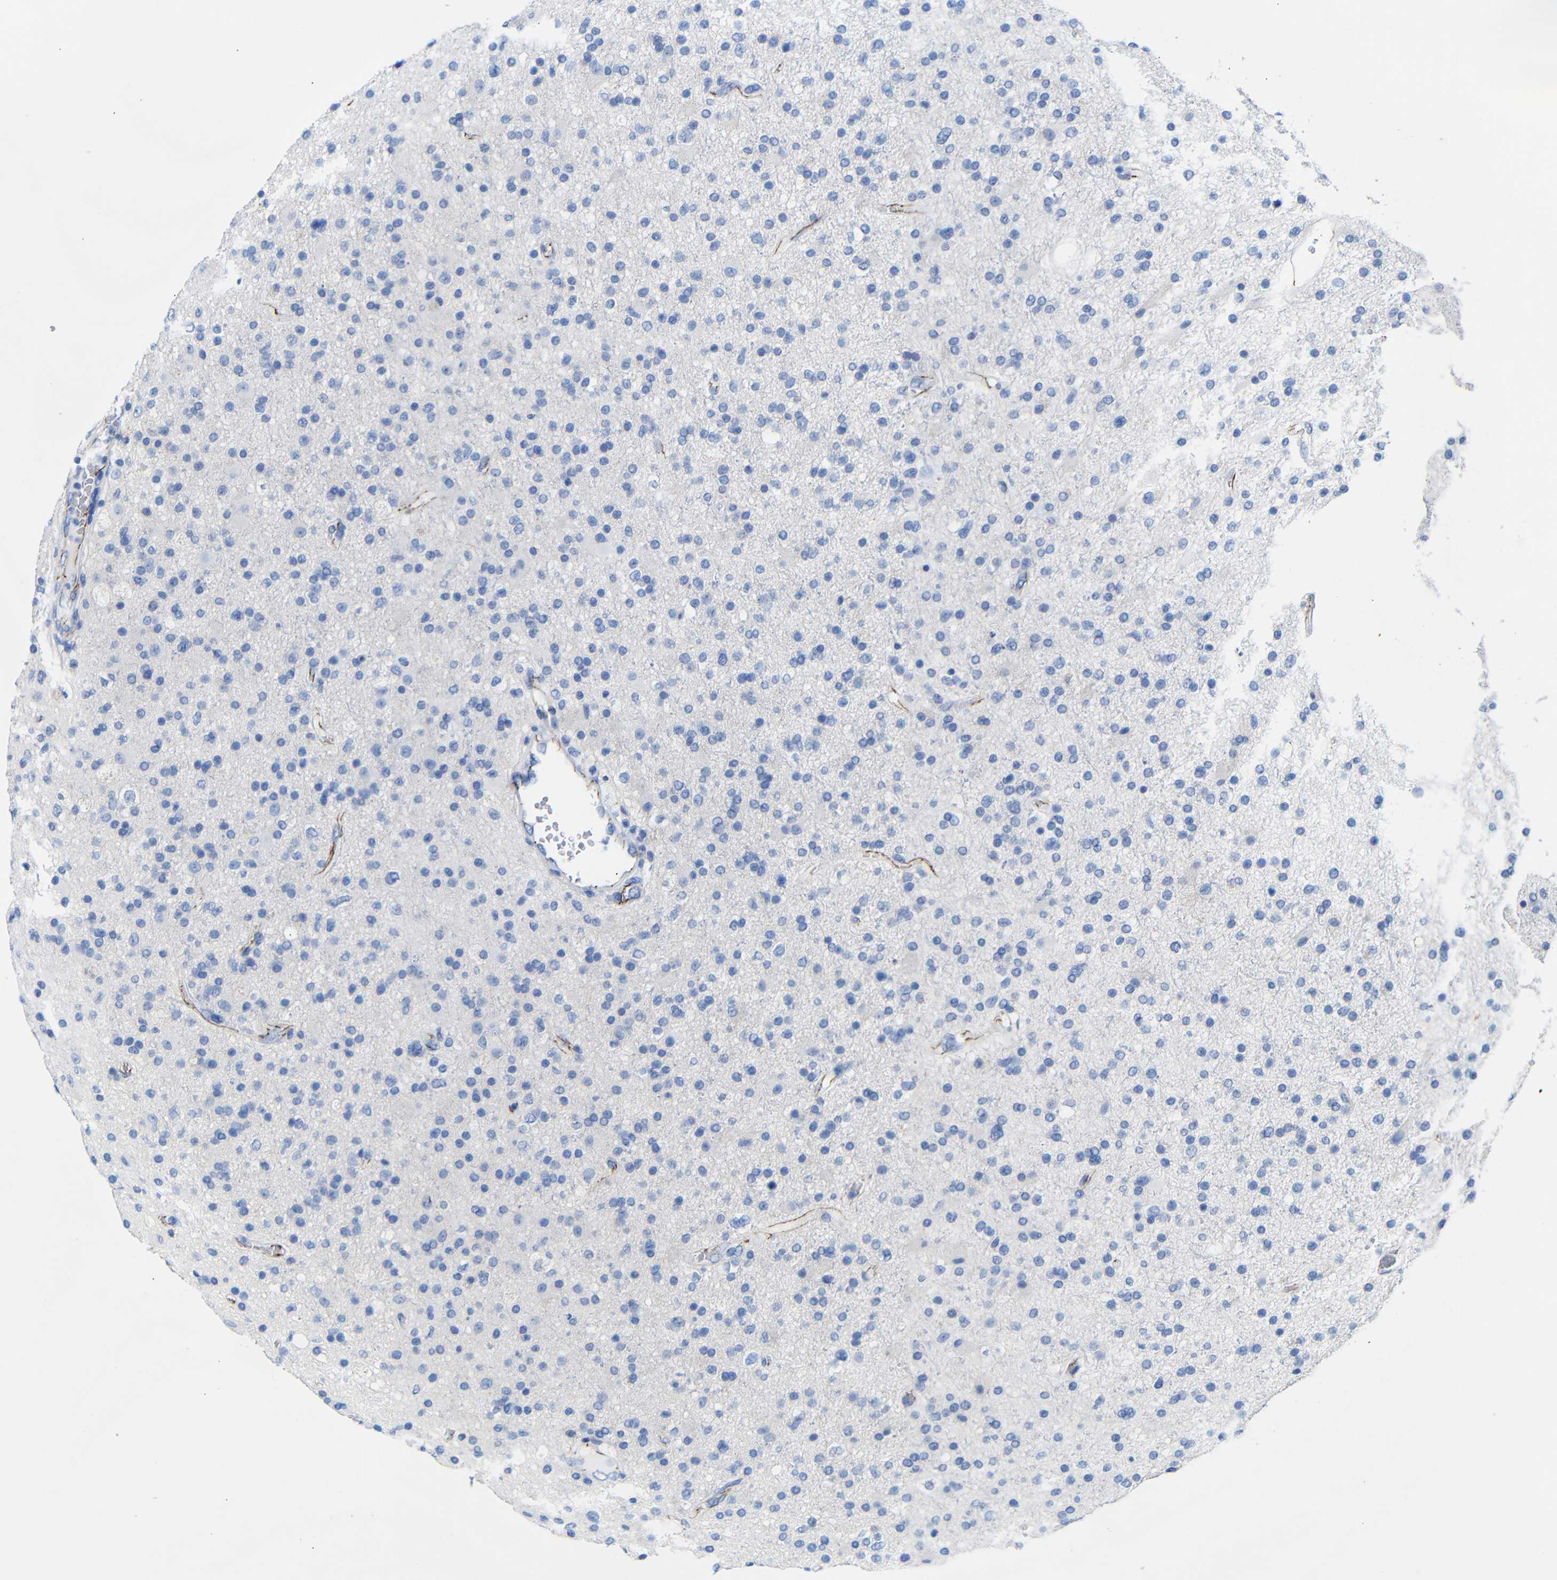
{"staining": {"intensity": "negative", "quantity": "none", "location": "none"}, "tissue": "glioma", "cell_type": "Tumor cells", "image_type": "cancer", "snomed": [{"axis": "morphology", "description": "Glioma, malignant, High grade"}, {"axis": "topography", "description": "Brain"}], "caption": "Immunohistochemistry (IHC) image of human glioma stained for a protein (brown), which shows no staining in tumor cells. The staining is performed using DAB (3,3'-diaminobenzidine) brown chromogen with nuclei counter-stained in using hematoxylin.", "gene": "CGNL1", "patient": {"sex": "male", "age": 33}}